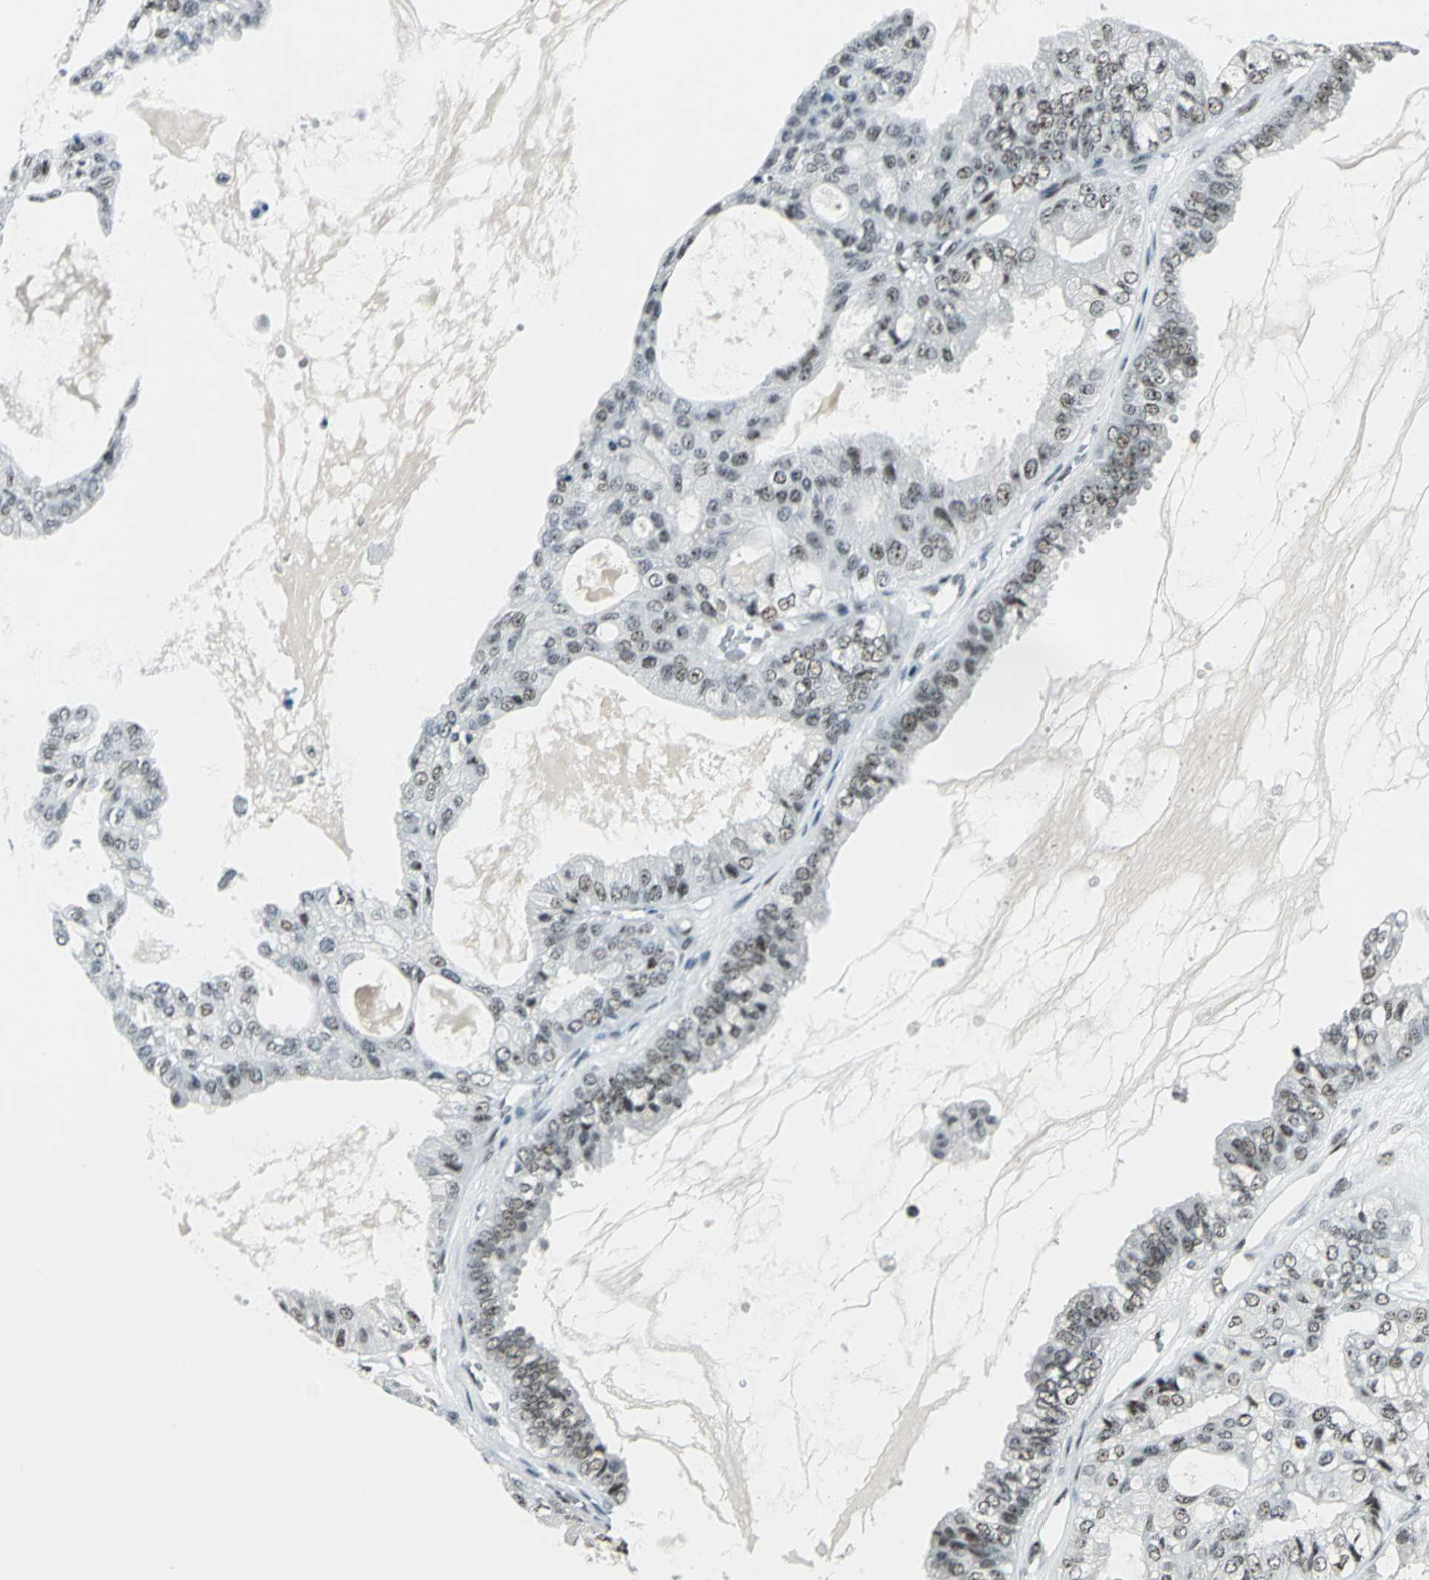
{"staining": {"intensity": "moderate", "quantity": ">75%", "location": "nuclear"}, "tissue": "ovarian cancer", "cell_type": "Tumor cells", "image_type": "cancer", "snomed": [{"axis": "morphology", "description": "Carcinoma, NOS"}, {"axis": "morphology", "description": "Carcinoma, endometroid"}, {"axis": "topography", "description": "Ovary"}], "caption": "Moderate nuclear expression for a protein is seen in approximately >75% of tumor cells of ovarian cancer (carcinoma) using IHC.", "gene": "KAT6B", "patient": {"sex": "female", "age": 50}}